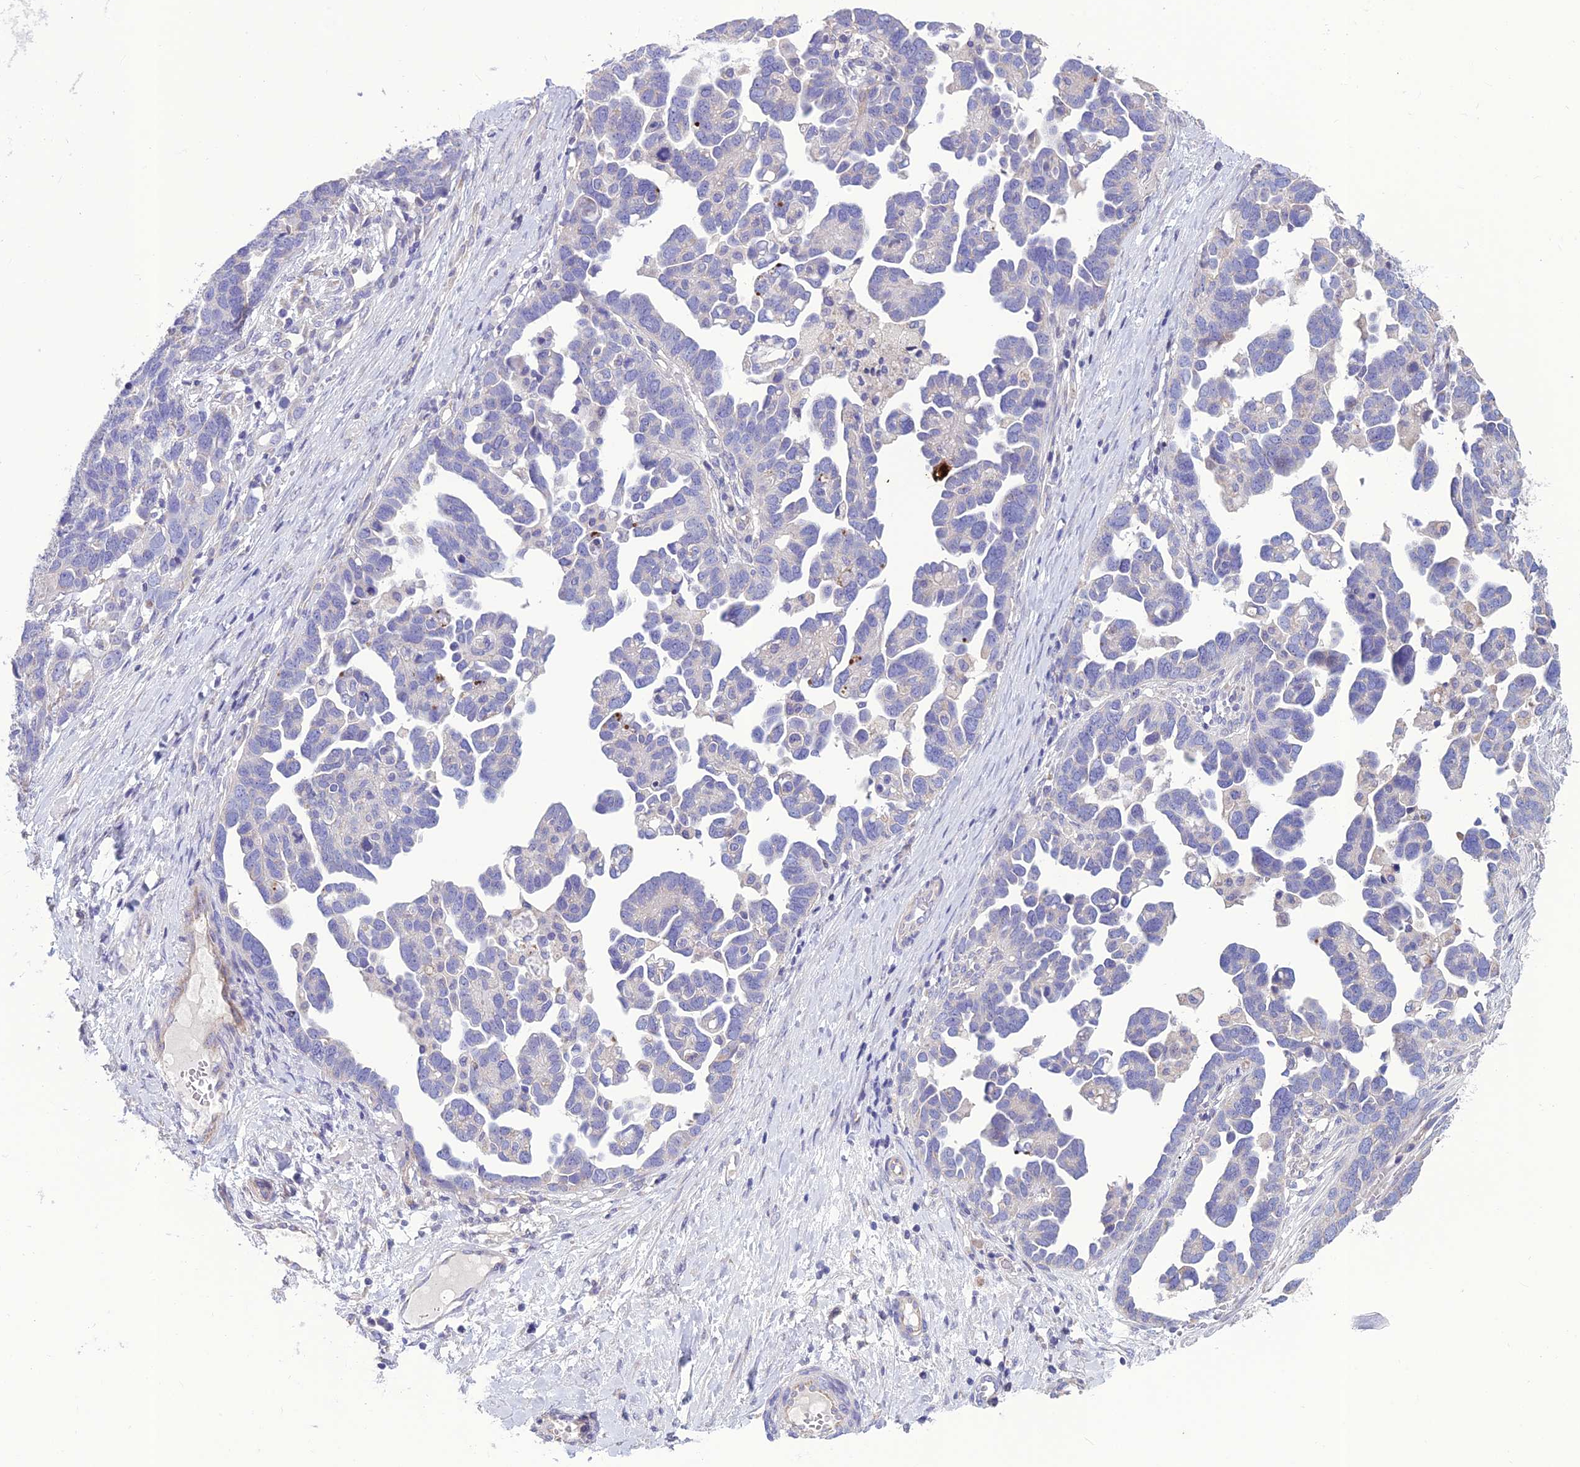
{"staining": {"intensity": "negative", "quantity": "none", "location": "none"}, "tissue": "ovarian cancer", "cell_type": "Tumor cells", "image_type": "cancer", "snomed": [{"axis": "morphology", "description": "Cystadenocarcinoma, serous, NOS"}, {"axis": "topography", "description": "Ovary"}], "caption": "An image of human ovarian cancer is negative for staining in tumor cells. Nuclei are stained in blue.", "gene": "BHMT2", "patient": {"sex": "female", "age": 54}}